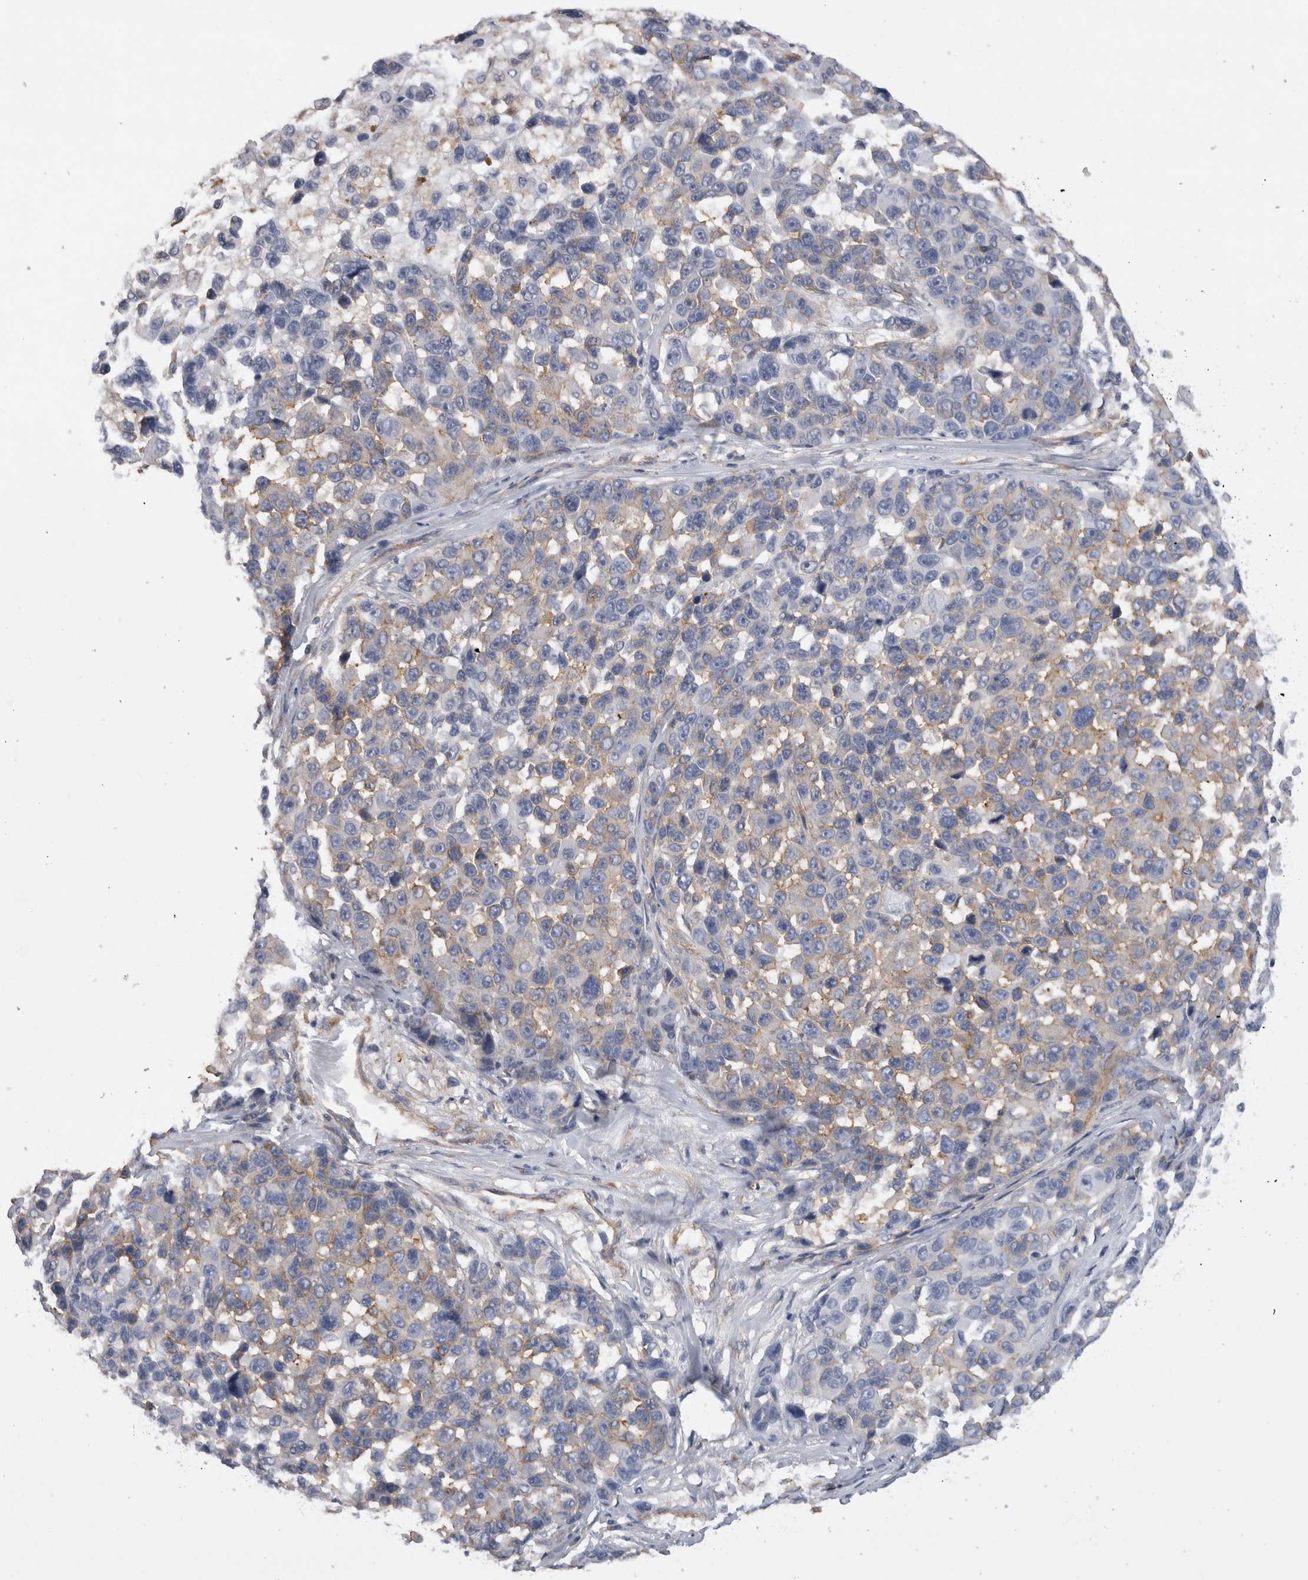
{"staining": {"intensity": "moderate", "quantity": "<25%", "location": "cytoplasmic/membranous"}, "tissue": "melanoma", "cell_type": "Tumor cells", "image_type": "cancer", "snomed": [{"axis": "morphology", "description": "Malignant melanoma, NOS"}, {"axis": "topography", "description": "Skin"}], "caption": "The image demonstrates immunohistochemical staining of melanoma. There is moderate cytoplasmic/membranous expression is appreciated in approximately <25% of tumor cells.", "gene": "ATXN3", "patient": {"sex": "male", "age": 53}}